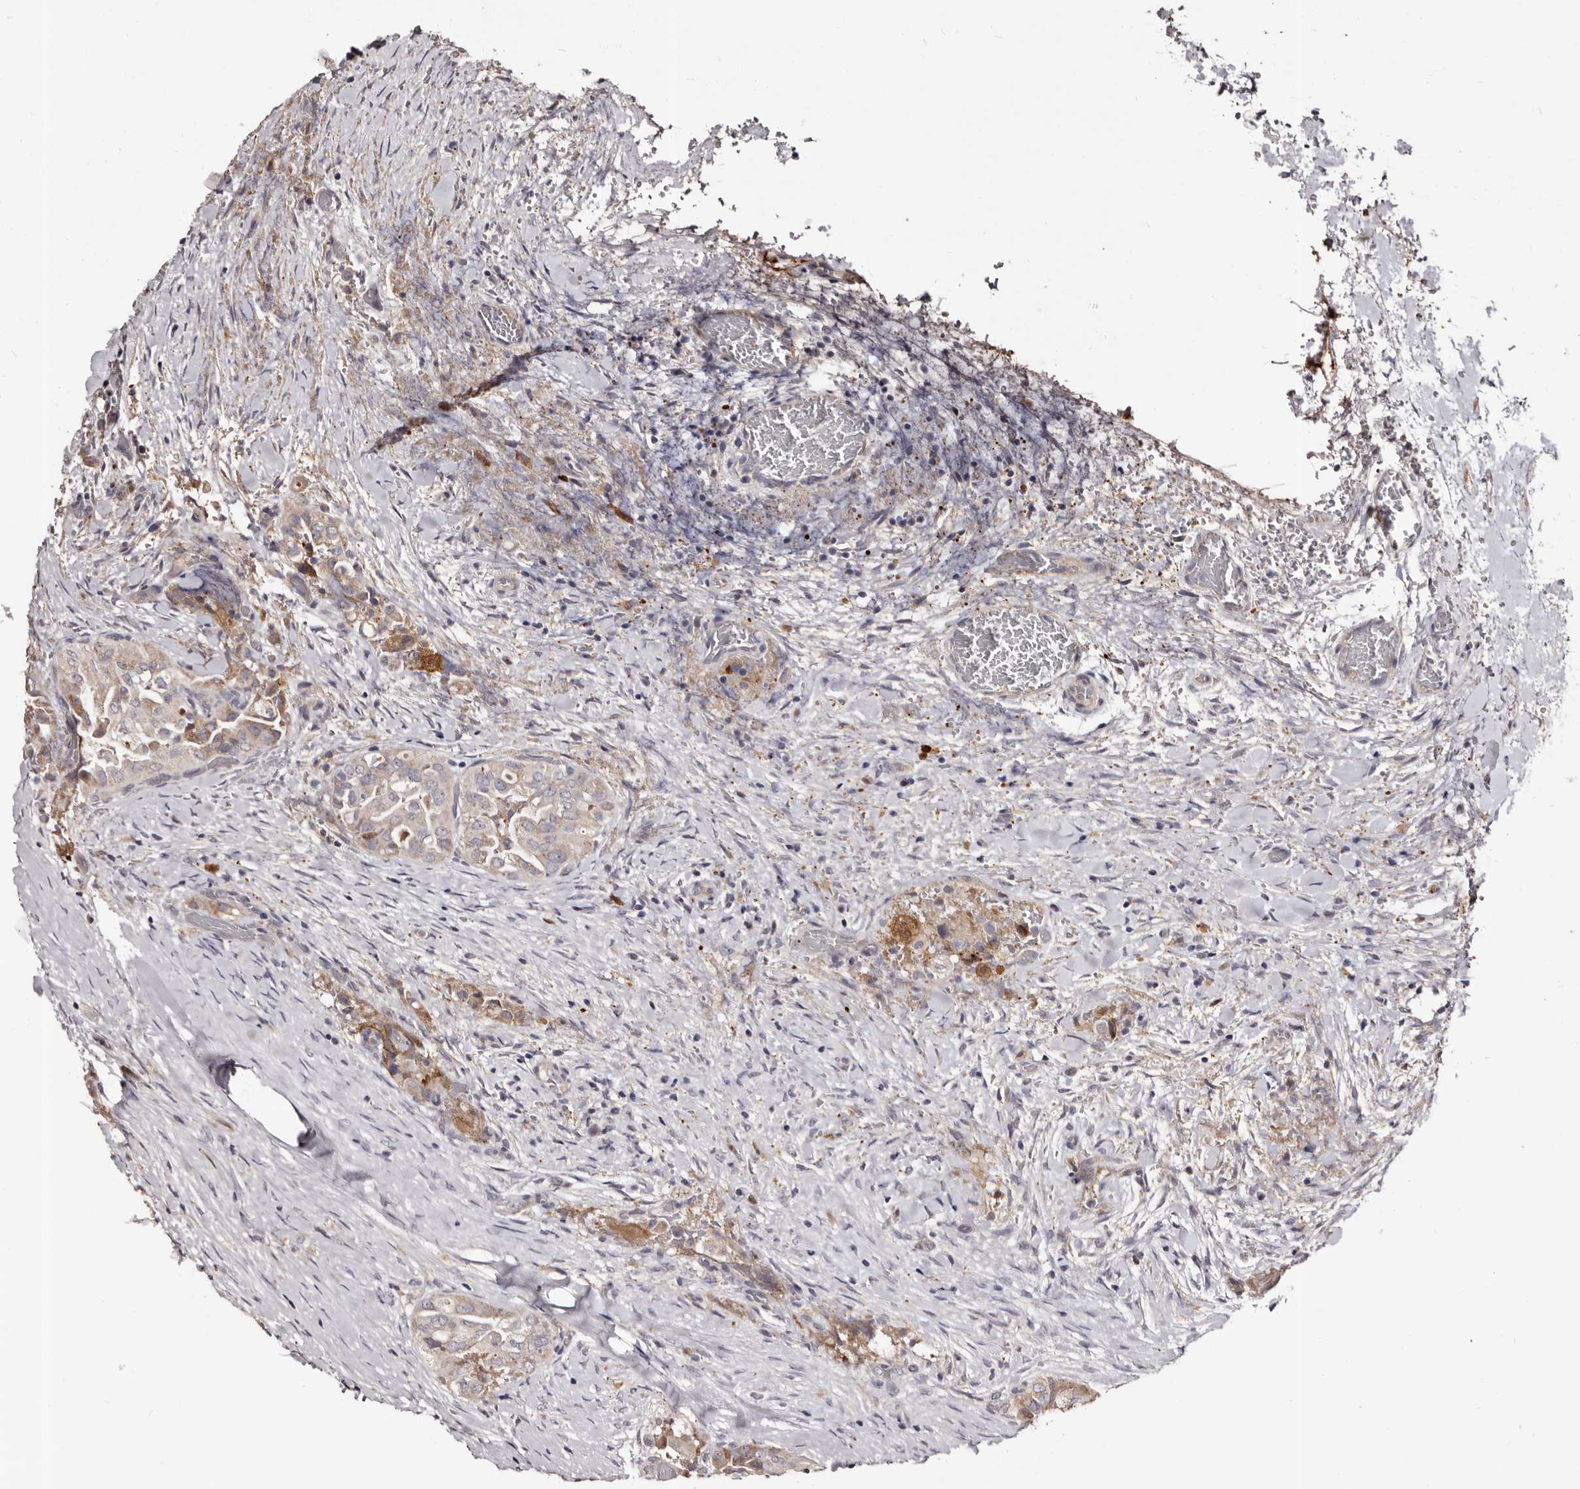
{"staining": {"intensity": "moderate", "quantity": "<25%", "location": "cytoplasmic/membranous"}, "tissue": "thyroid cancer", "cell_type": "Tumor cells", "image_type": "cancer", "snomed": [{"axis": "morphology", "description": "Papillary adenocarcinoma, NOS"}, {"axis": "topography", "description": "Thyroid gland"}], "caption": "The histopathology image reveals immunohistochemical staining of thyroid papillary adenocarcinoma. There is moderate cytoplasmic/membranous expression is appreciated in about <25% of tumor cells.", "gene": "PTAFR", "patient": {"sex": "female", "age": 59}}